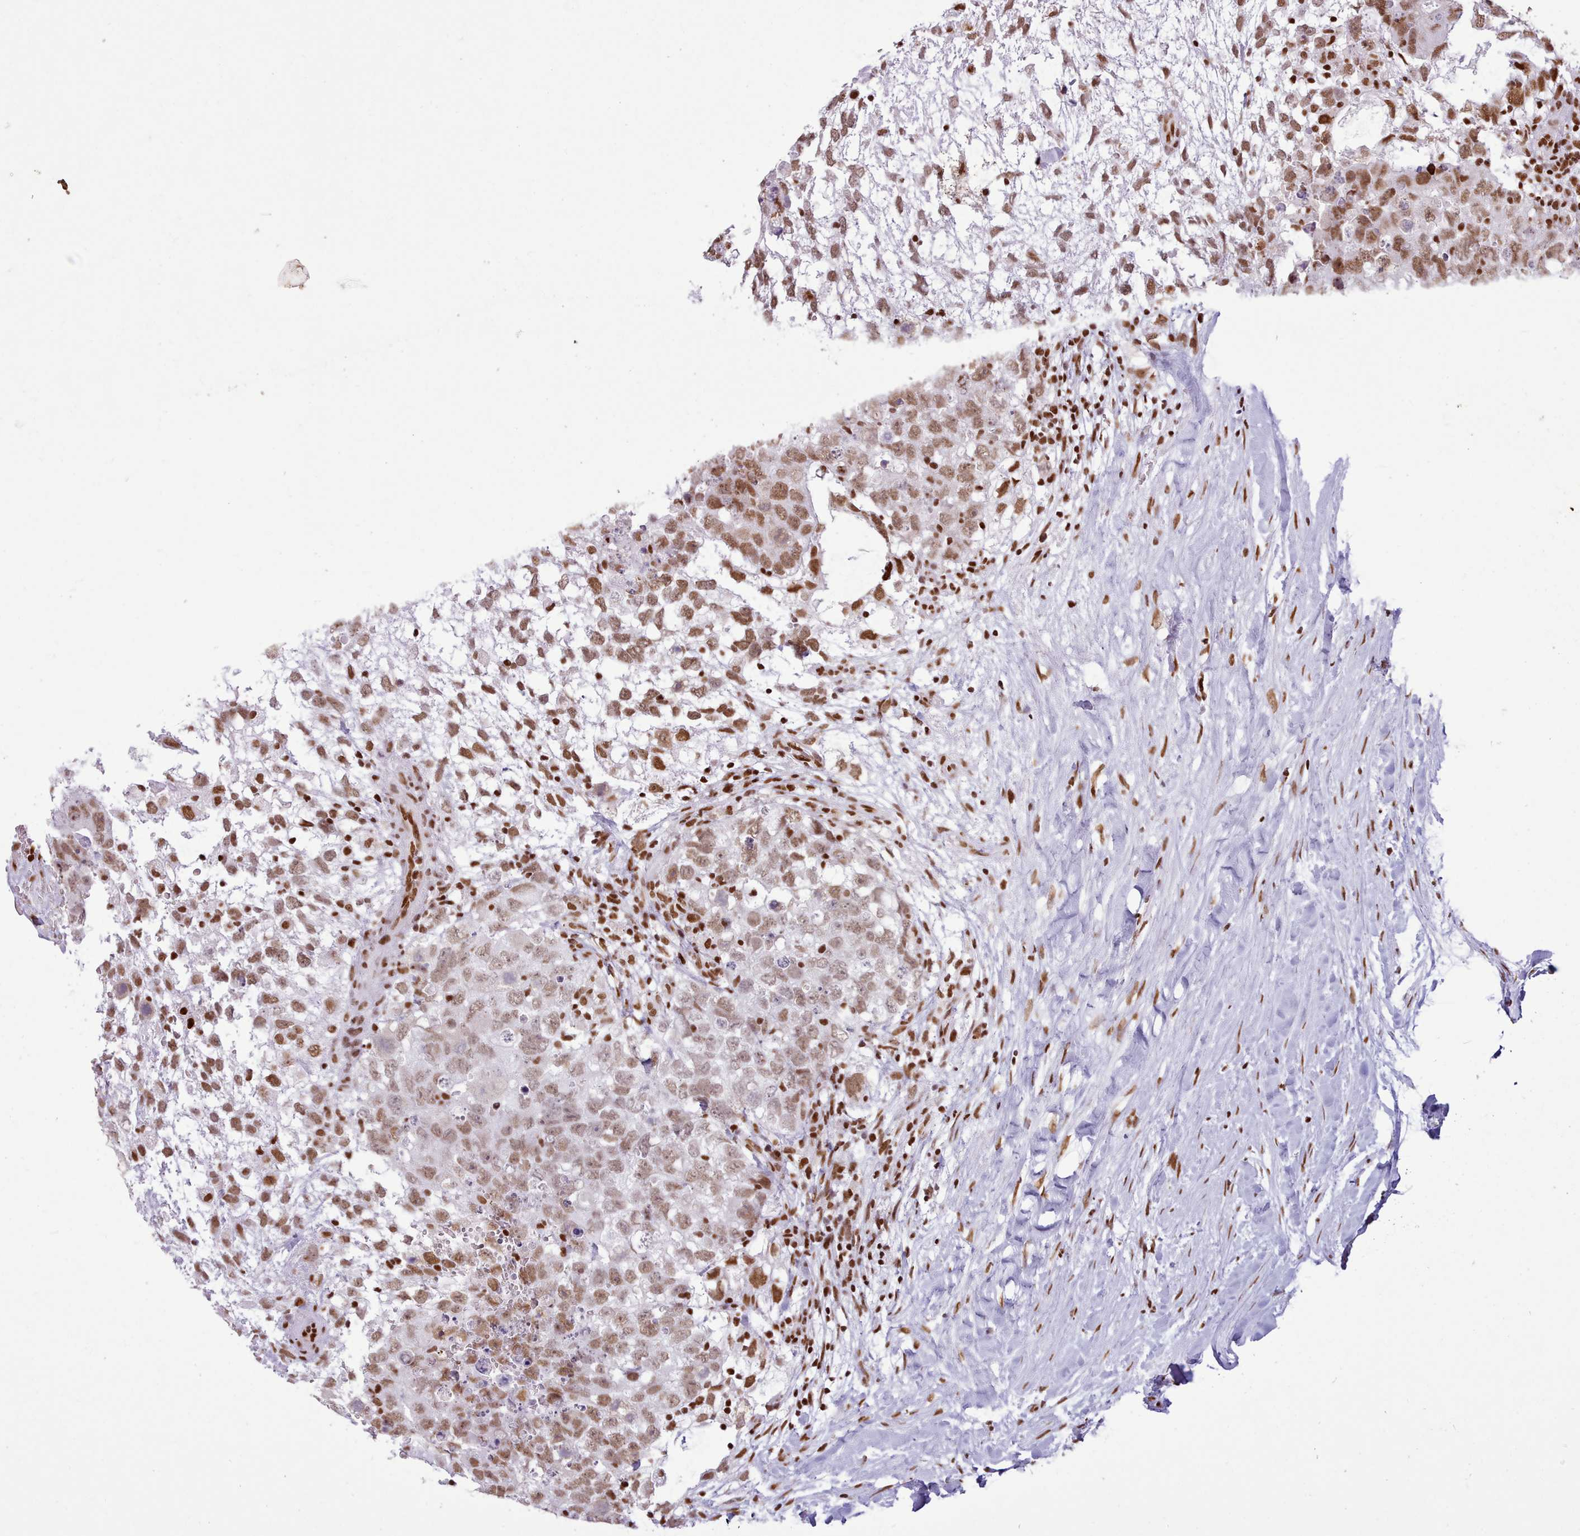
{"staining": {"intensity": "moderate", "quantity": ">75%", "location": "nuclear"}, "tissue": "testis cancer", "cell_type": "Tumor cells", "image_type": "cancer", "snomed": [{"axis": "morphology", "description": "Seminoma, NOS"}, {"axis": "morphology", "description": "Carcinoma, Embryonal, NOS"}, {"axis": "topography", "description": "Testis"}], "caption": "Immunohistochemical staining of testis cancer exhibits medium levels of moderate nuclear protein staining in approximately >75% of tumor cells. (DAB (3,3'-diaminobenzidine) IHC with brightfield microscopy, high magnification).", "gene": "TAF15", "patient": {"sex": "male", "age": 29}}